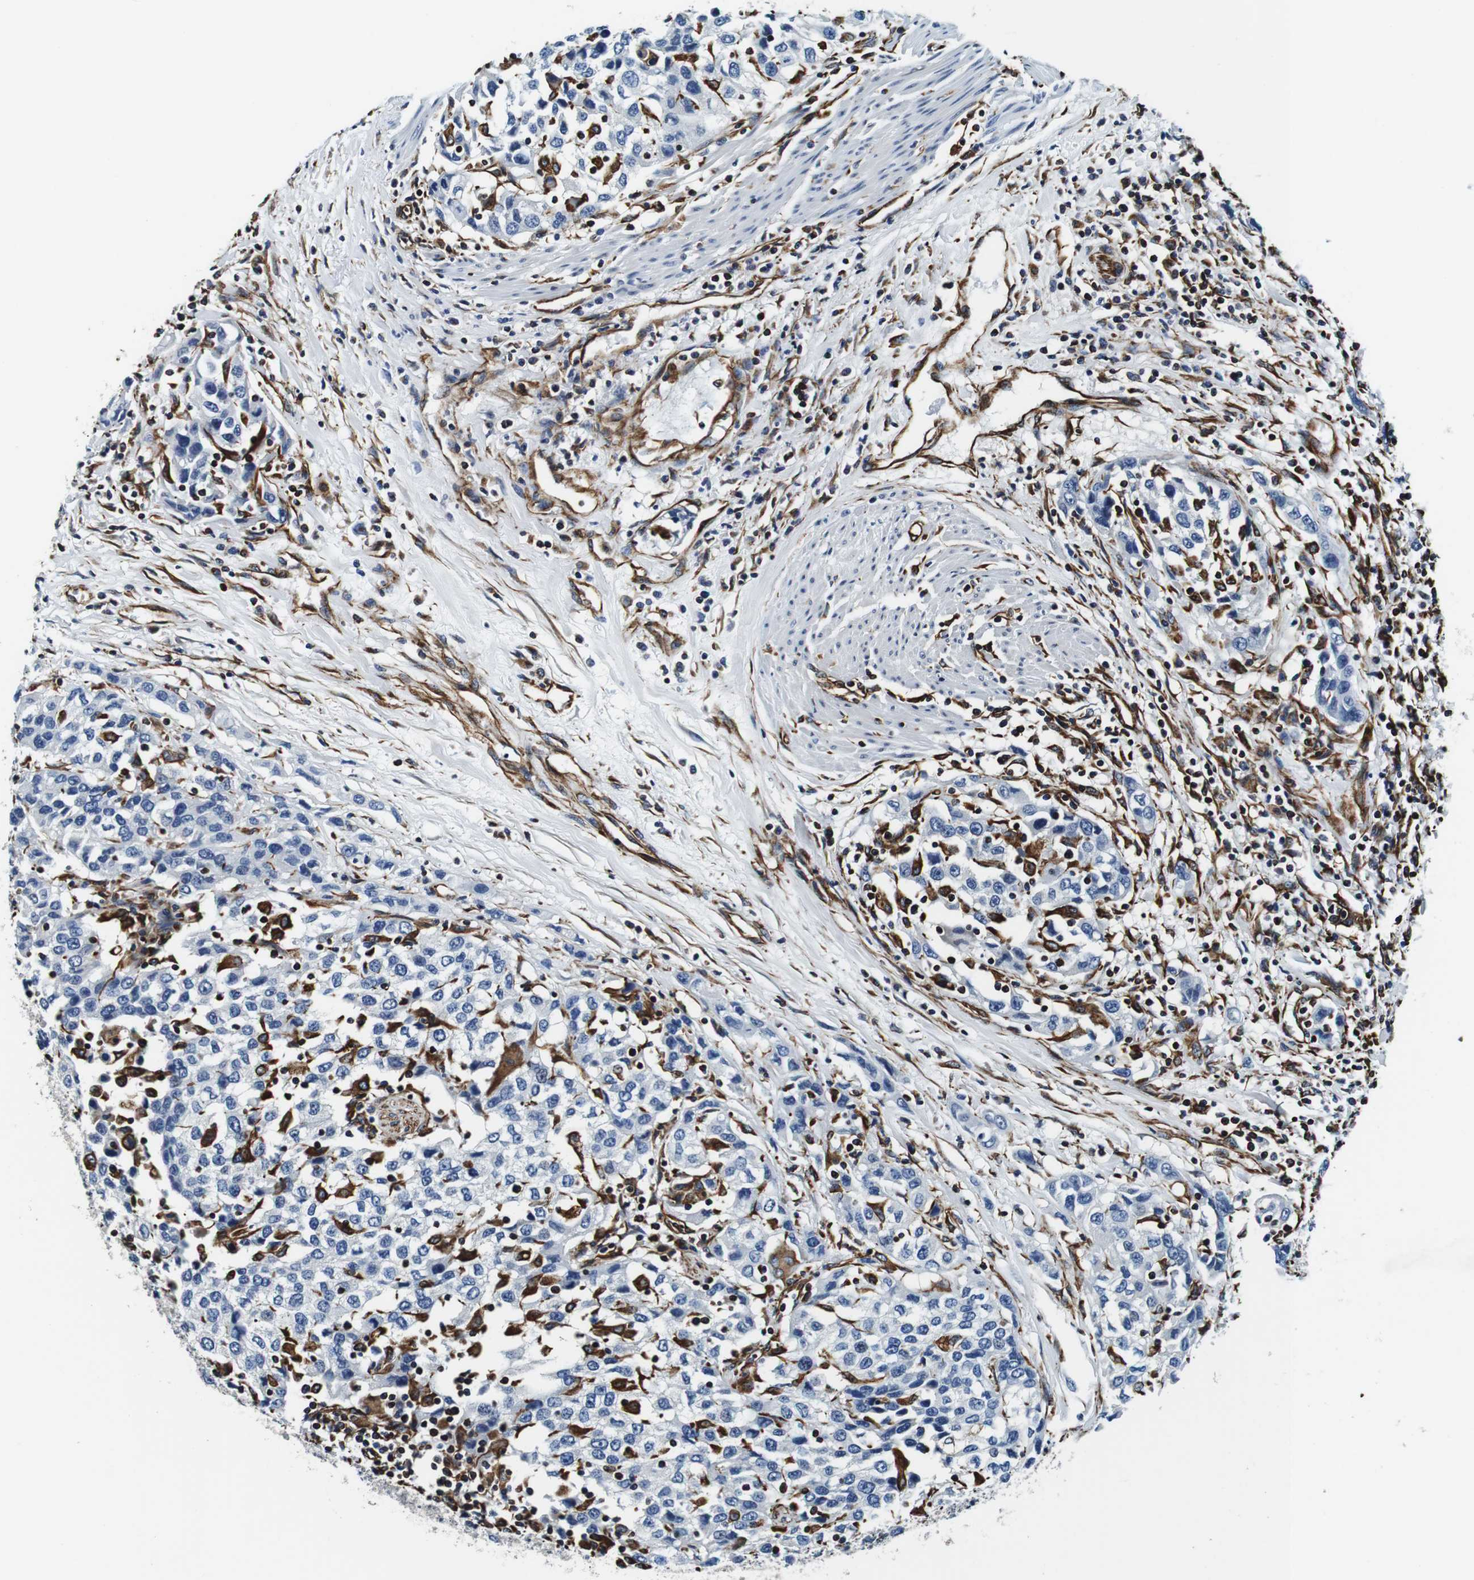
{"staining": {"intensity": "negative", "quantity": "none", "location": "none"}, "tissue": "urothelial cancer", "cell_type": "Tumor cells", "image_type": "cancer", "snomed": [{"axis": "morphology", "description": "Urothelial carcinoma, High grade"}, {"axis": "topography", "description": "Urinary bladder"}], "caption": "Tumor cells show no significant staining in urothelial cancer. (Stains: DAB (3,3'-diaminobenzidine) IHC with hematoxylin counter stain, Microscopy: brightfield microscopy at high magnification).", "gene": "GJE1", "patient": {"sex": "female", "age": 80}}